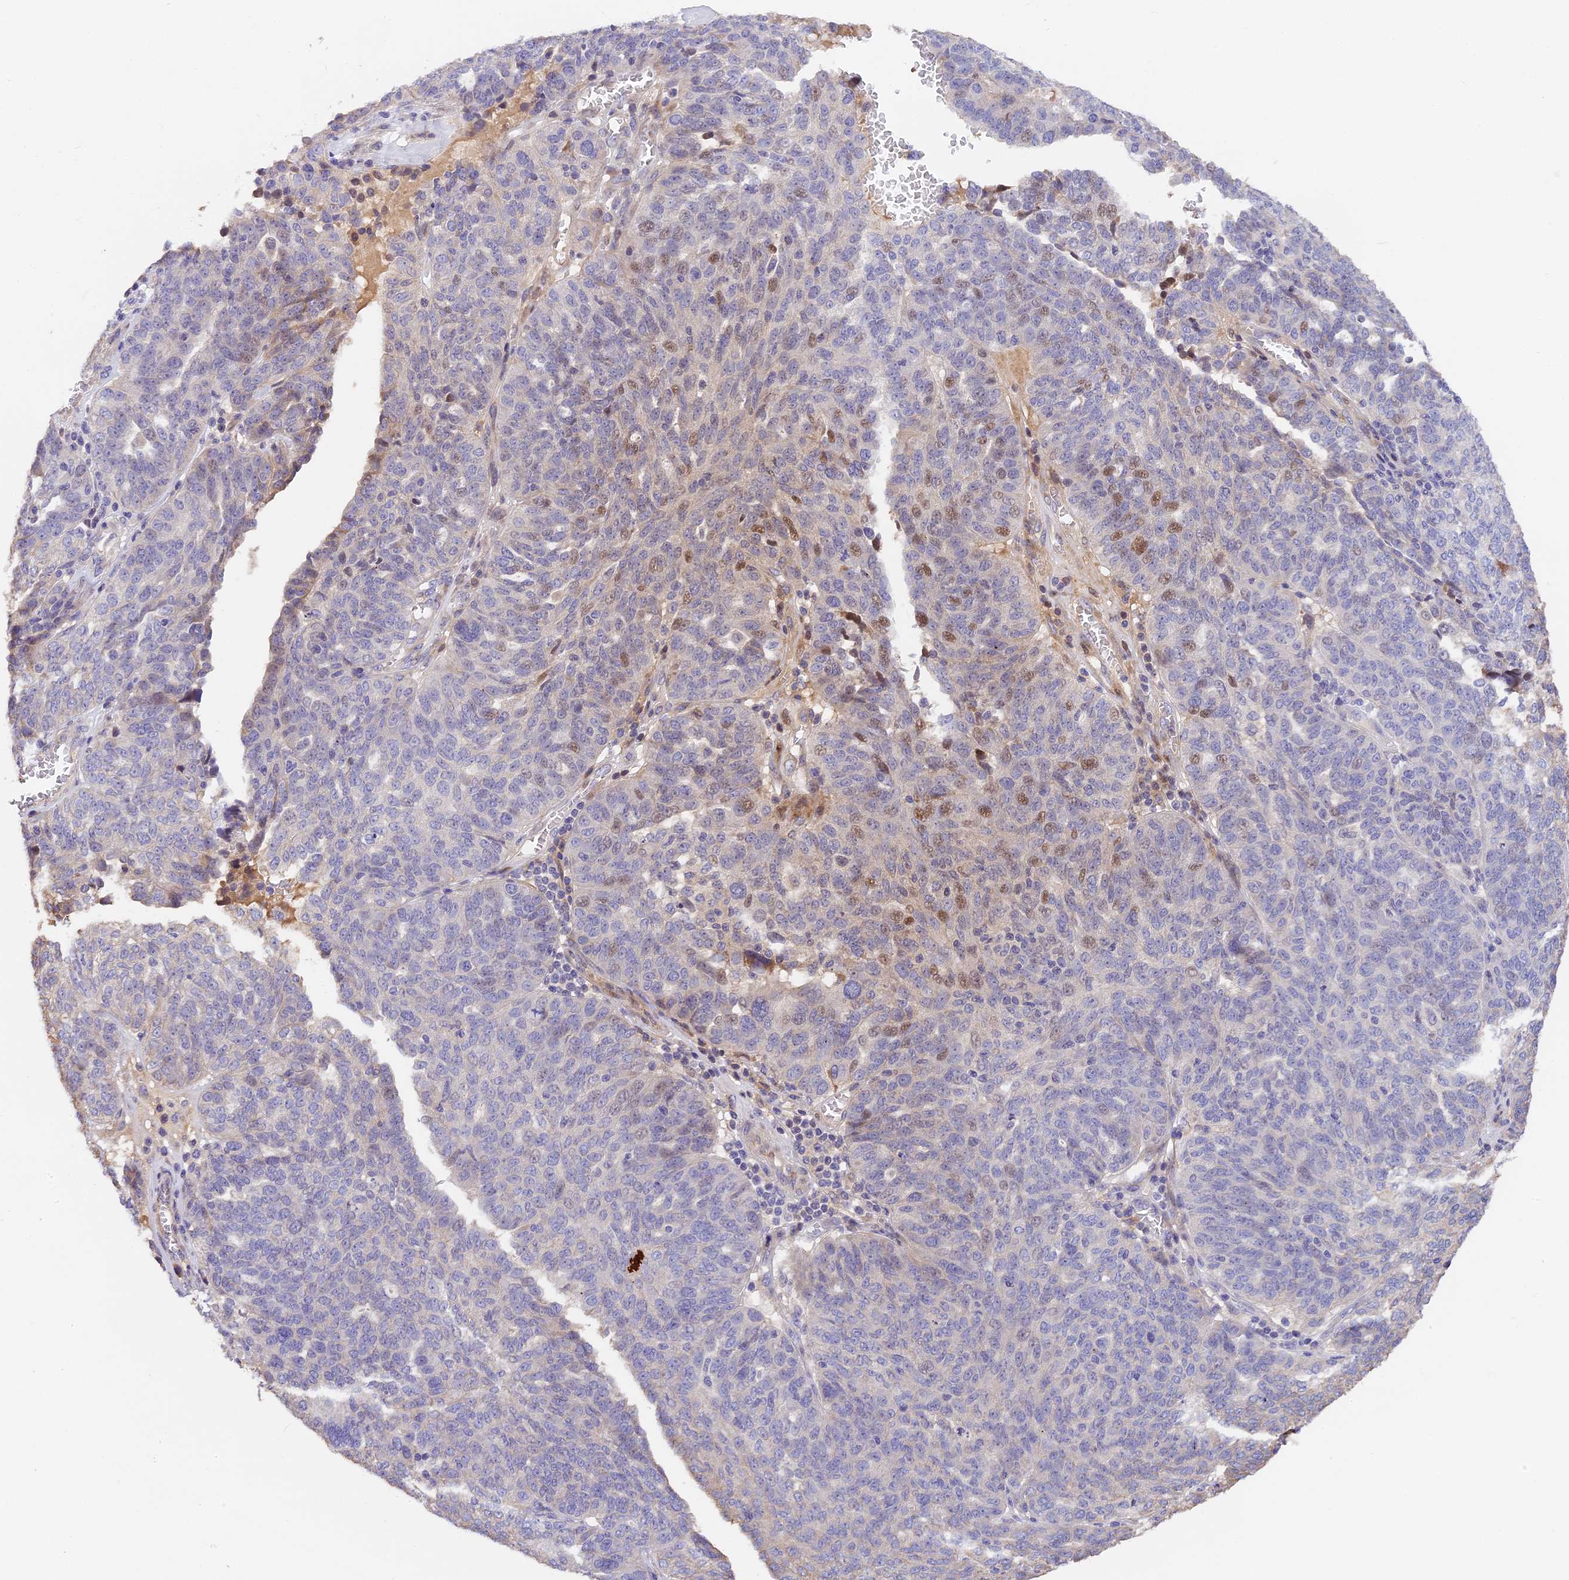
{"staining": {"intensity": "moderate", "quantity": "<25%", "location": "nuclear"}, "tissue": "ovarian cancer", "cell_type": "Tumor cells", "image_type": "cancer", "snomed": [{"axis": "morphology", "description": "Cystadenocarcinoma, serous, NOS"}, {"axis": "topography", "description": "Ovary"}], "caption": "Immunohistochemical staining of human ovarian cancer shows low levels of moderate nuclear protein staining in approximately <25% of tumor cells. The protein of interest is shown in brown color, while the nuclei are stained blue.", "gene": "ARHGAP17", "patient": {"sex": "female", "age": 59}}